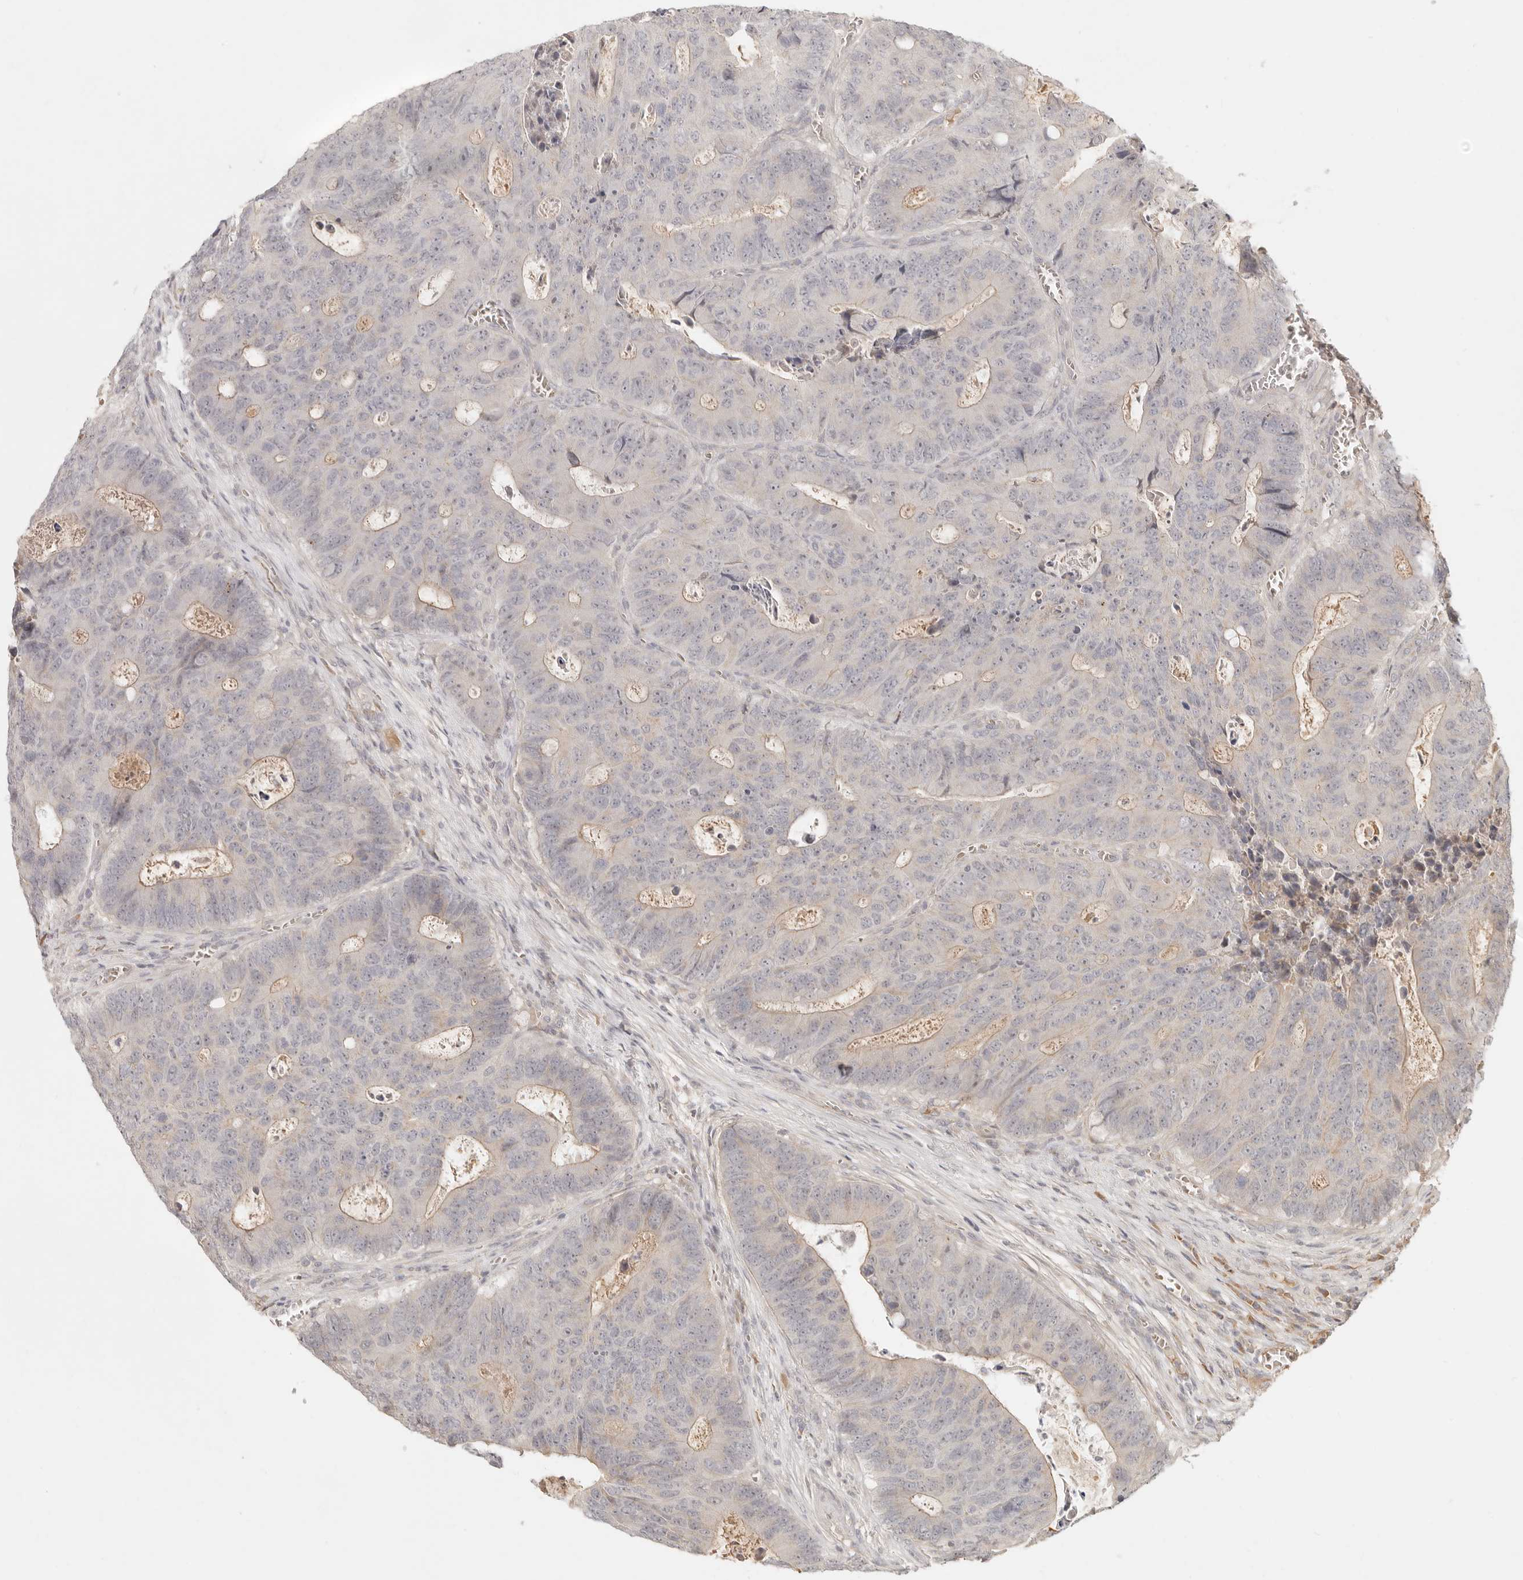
{"staining": {"intensity": "negative", "quantity": "none", "location": "none"}, "tissue": "colorectal cancer", "cell_type": "Tumor cells", "image_type": "cancer", "snomed": [{"axis": "morphology", "description": "Adenocarcinoma, NOS"}, {"axis": "topography", "description": "Colon"}], "caption": "Protein analysis of colorectal adenocarcinoma reveals no significant staining in tumor cells.", "gene": "UBXN11", "patient": {"sex": "male", "age": 87}}